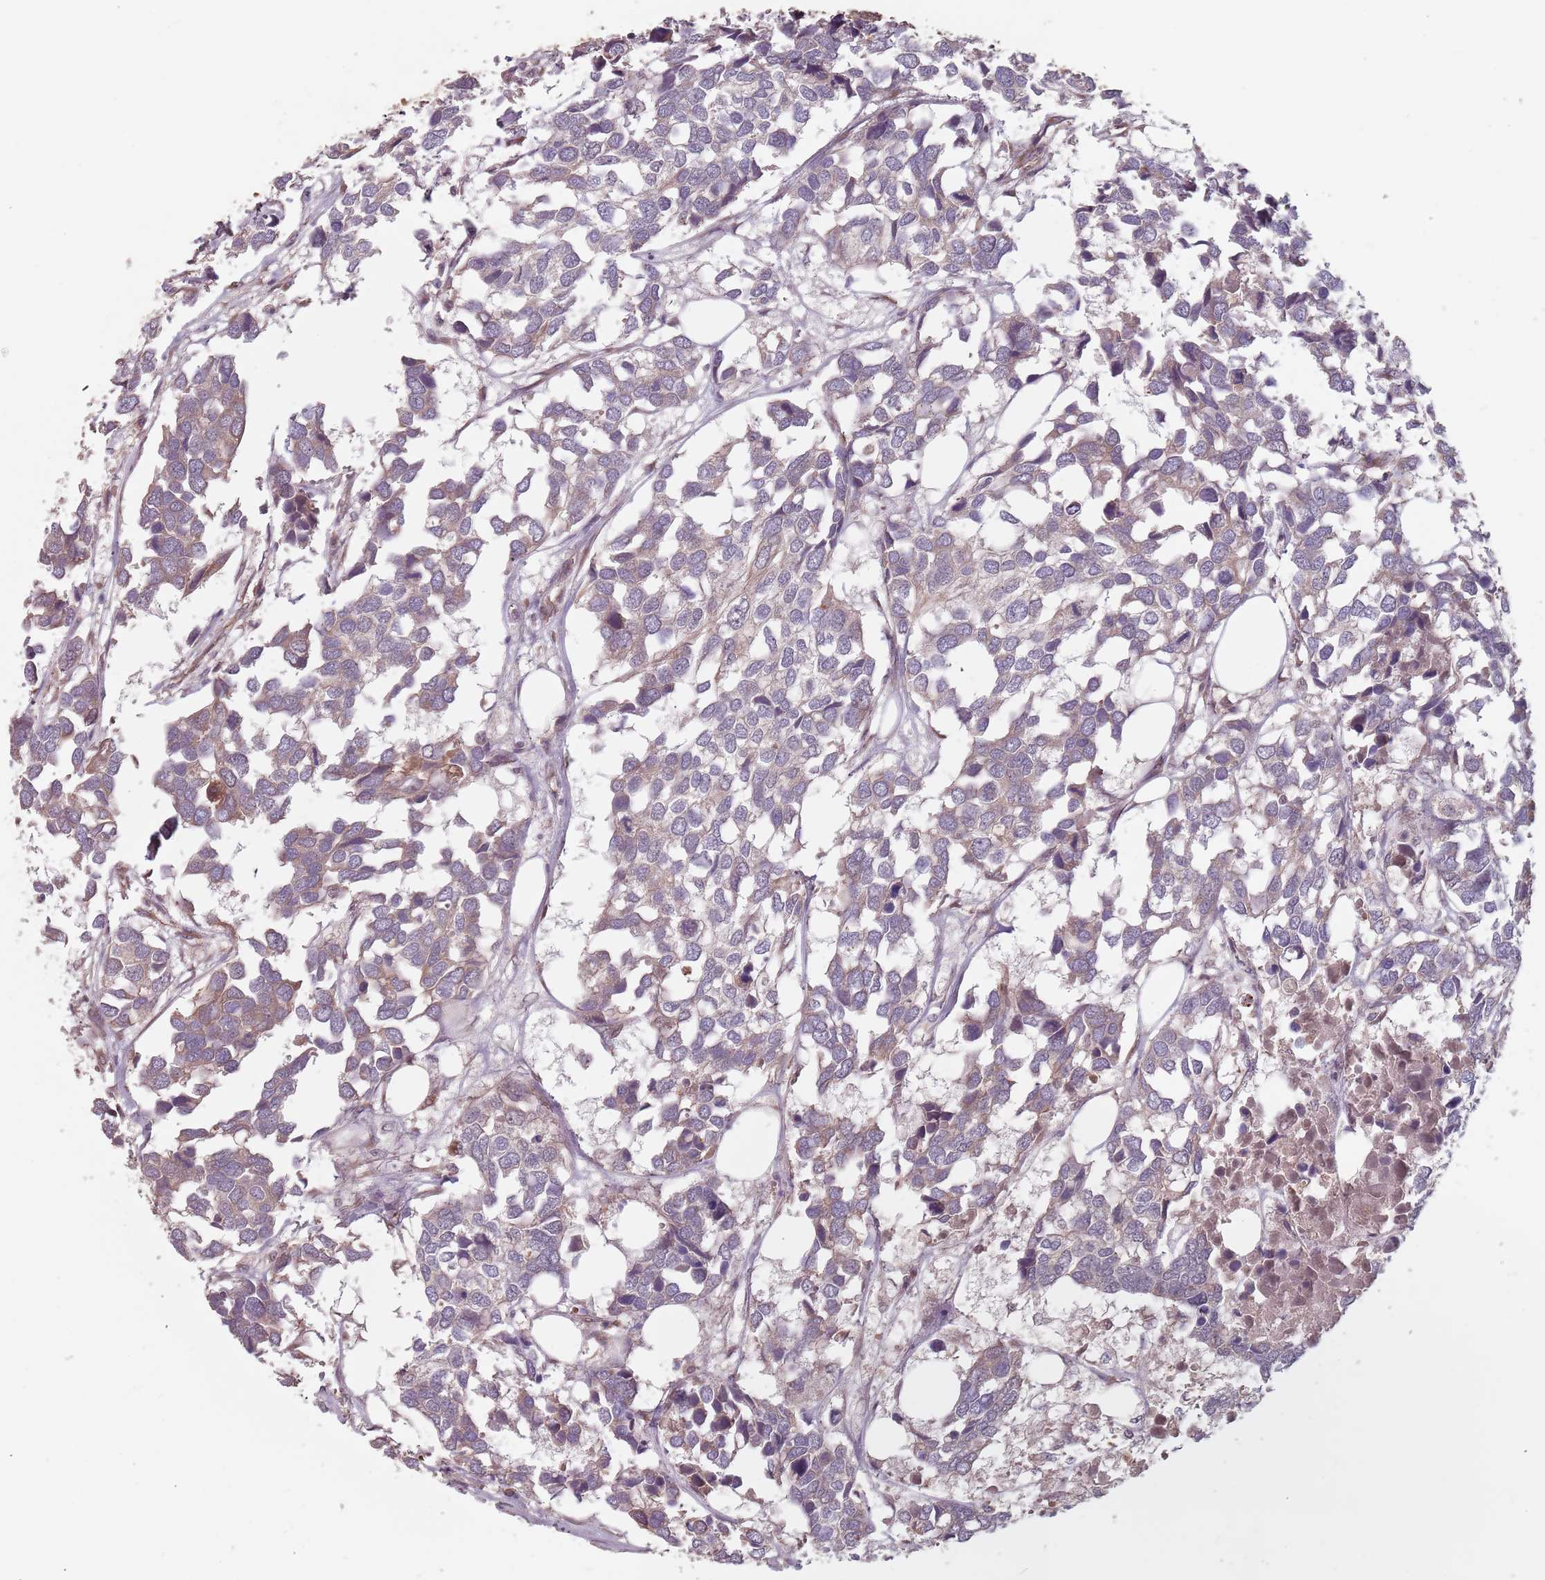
{"staining": {"intensity": "weak", "quantity": "<25%", "location": "cytoplasmic/membranous"}, "tissue": "breast cancer", "cell_type": "Tumor cells", "image_type": "cancer", "snomed": [{"axis": "morphology", "description": "Duct carcinoma"}, {"axis": "topography", "description": "Breast"}], "caption": "Immunohistochemistry (IHC) image of neoplastic tissue: human breast cancer (intraductal carcinoma) stained with DAB exhibits no significant protein expression in tumor cells. (Immunohistochemistry (IHC), brightfield microscopy, high magnification).", "gene": "C3orf14", "patient": {"sex": "female", "age": 83}}